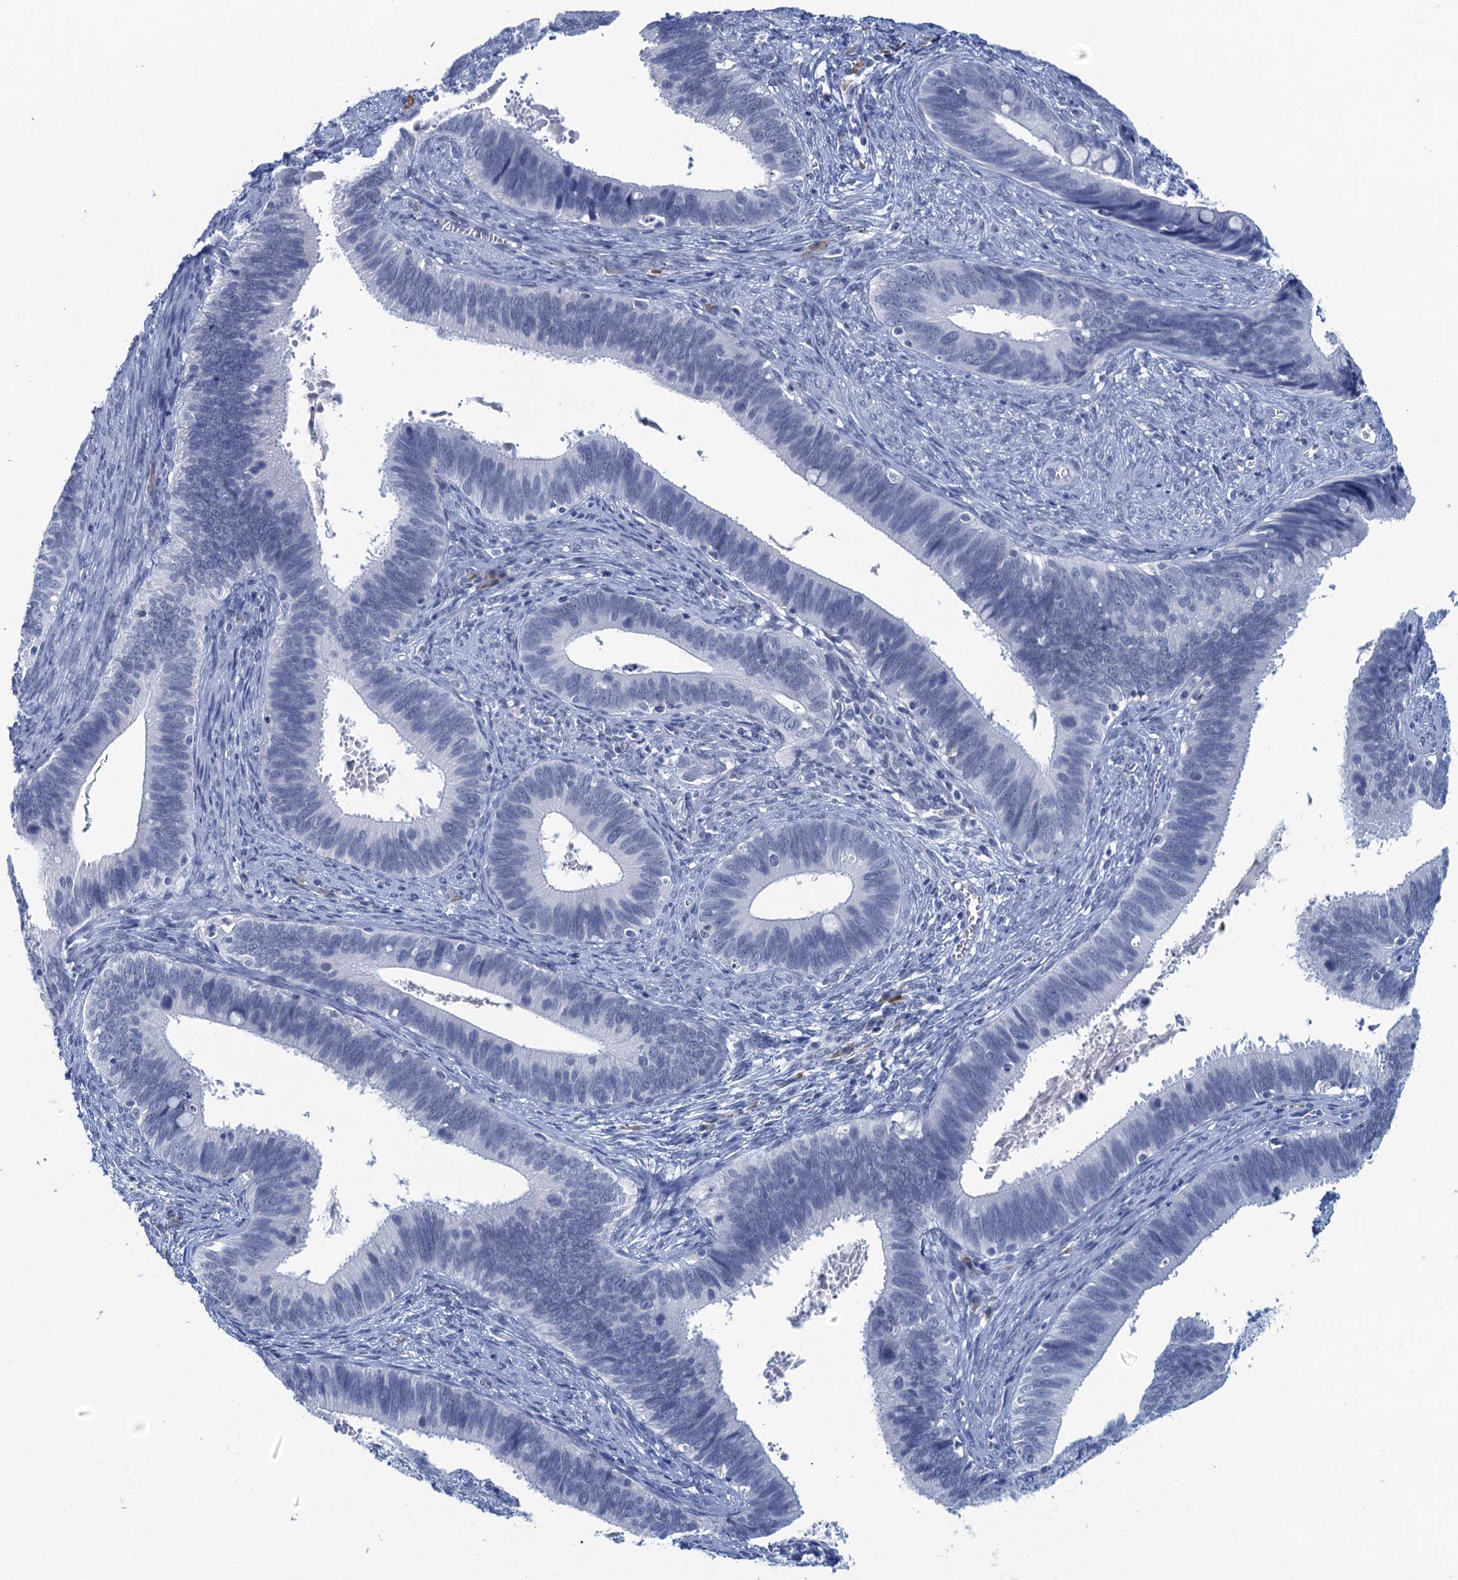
{"staining": {"intensity": "negative", "quantity": "none", "location": "none"}, "tissue": "cervical cancer", "cell_type": "Tumor cells", "image_type": "cancer", "snomed": [{"axis": "morphology", "description": "Adenocarcinoma, NOS"}, {"axis": "topography", "description": "Cervix"}], "caption": "Human cervical cancer (adenocarcinoma) stained for a protein using IHC reveals no expression in tumor cells.", "gene": "HAPSTR1", "patient": {"sex": "female", "age": 42}}